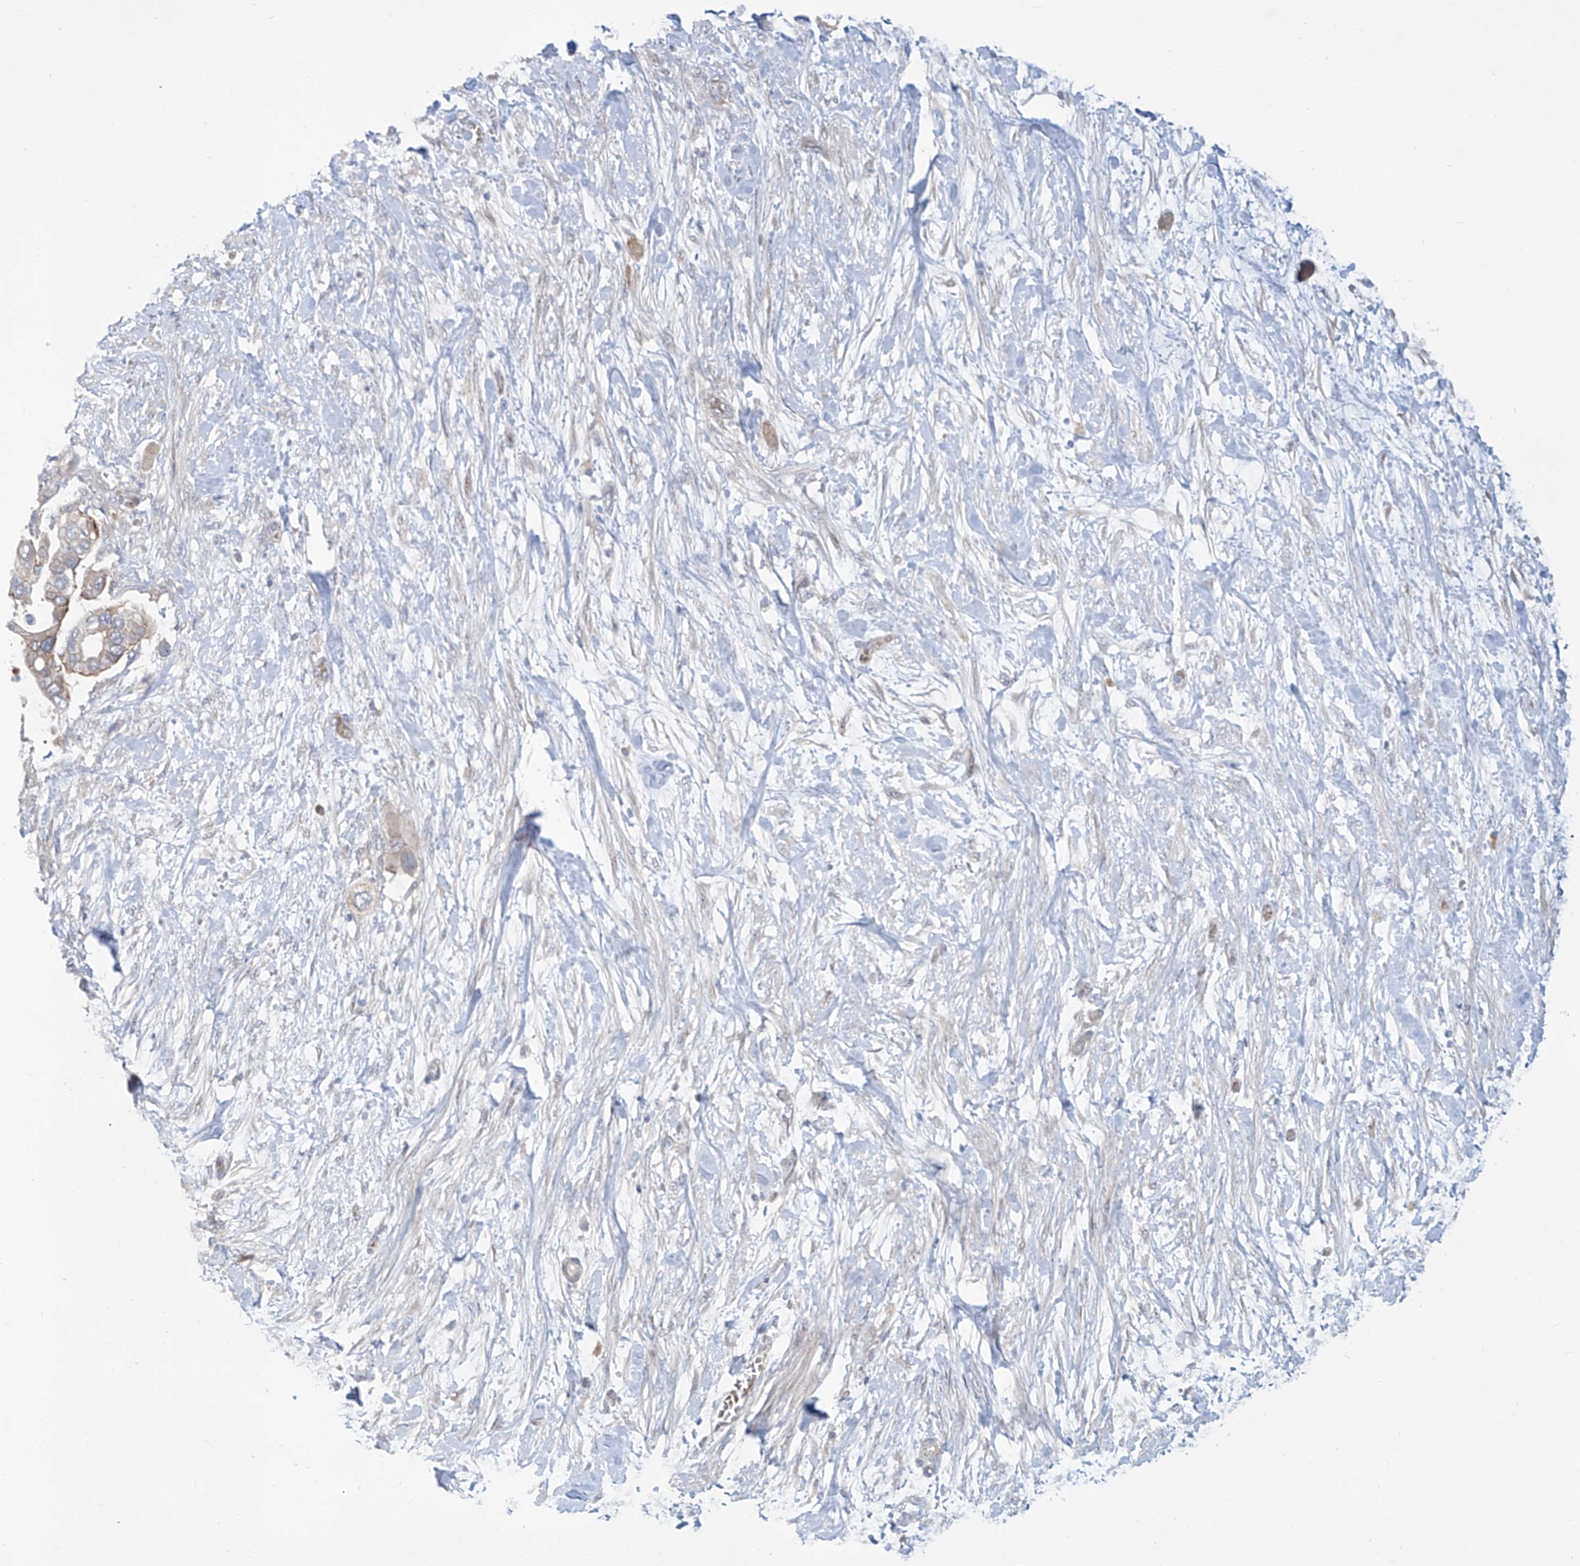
{"staining": {"intensity": "weak", "quantity": "<25%", "location": "cytoplasmic/membranous"}, "tissue": "pancreatic cancer", "cell_type": "Tumor cells", "image_type": "cancer", "snomed": [{"axis": "morphology", "description": "Adenocarcinoma, NOS"}, {"axis": "topography", "description": "Pancreas"}], "caption": "Immunohistochemistry (IHC) image of human pancreatic adenocarcinoma stained for a protein (brown), which shows no expression in tumor cells.", "gene": "LRRC1", "patient": {"sex": "male", "age": 68}}